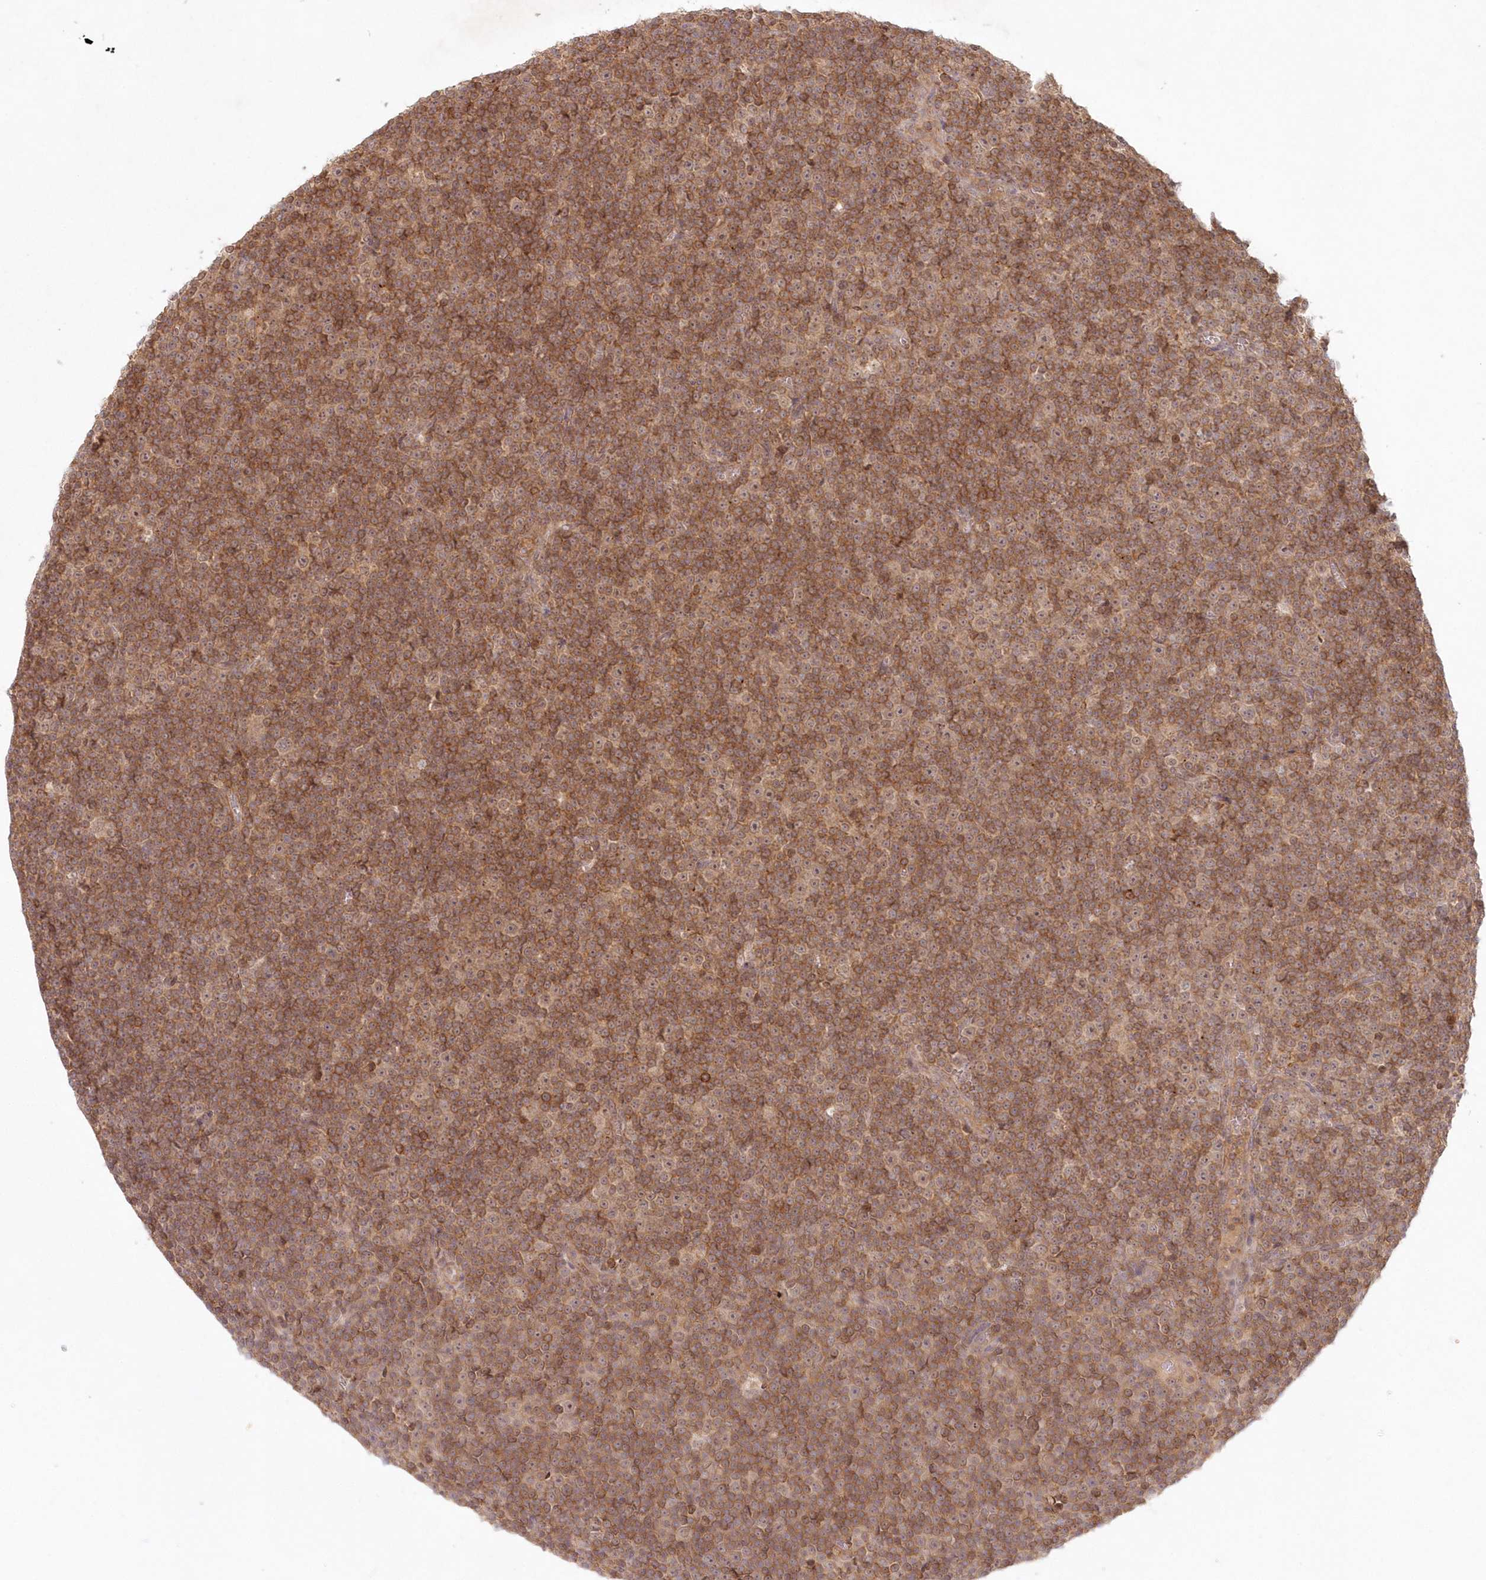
{"staining": {"intensity": "strong", "quantity": ">75%", "location": "cytoplasmic/membranous"}, "tissue": "lymphoma", "cell_type": "Tumor cells", "image_type": "cancer", "snomed": [{"axis": "morphology", "description": "Malignant lymphoma, non-Hodgkin's type, Low grade"}, {"axis": "topography", "description": "Lymph node"}], "caption": "This is an image of immunohistochemistry (IHC) staining of lymphoma, which shows strong positivity in the cytoplasmic/membranous of tumor cells.", "gene": "TOGARAM2", "patient": {"sex": "female", "age": 67}}